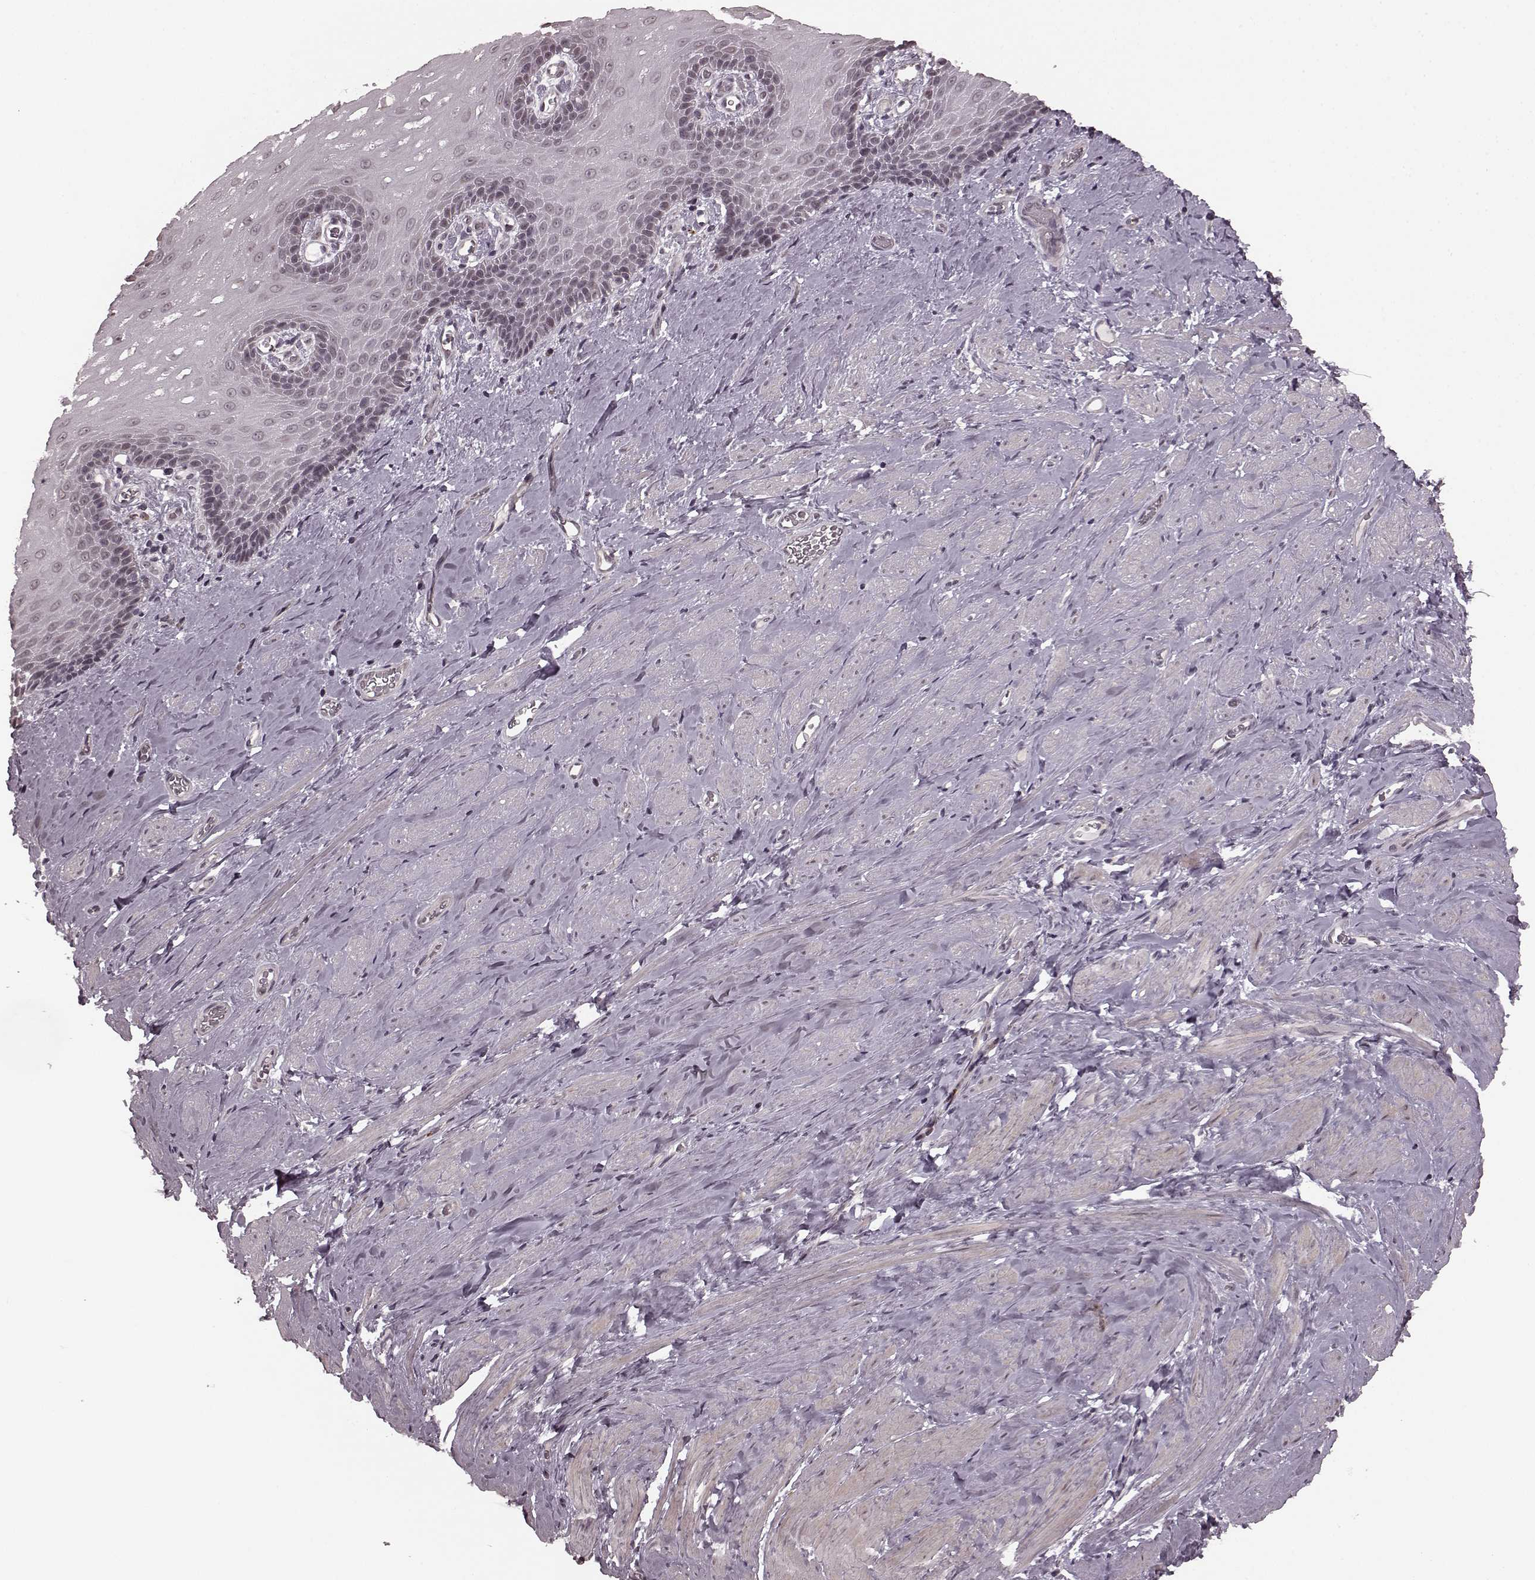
{"staining": {"intensity": "weak", "quantity": "<25%", "location": "nuclear"}, "tissue": "esophagus", "cell_type": "Squamous epithelial cells", "image_type": "normal", "snomed": [{"axis": "morphology", "description": "Normal tissue, NOS"}, {"axis": "topography", "description": "Esophagus"}], "caption": "DAB (3,3'-diaminobenzidine) immunohistochemical staining of benign esophagus displays no significant staining in squamous epithelial cells.", "gene": "PLCB4", "patient": {"sex": "male", "age": 64}}